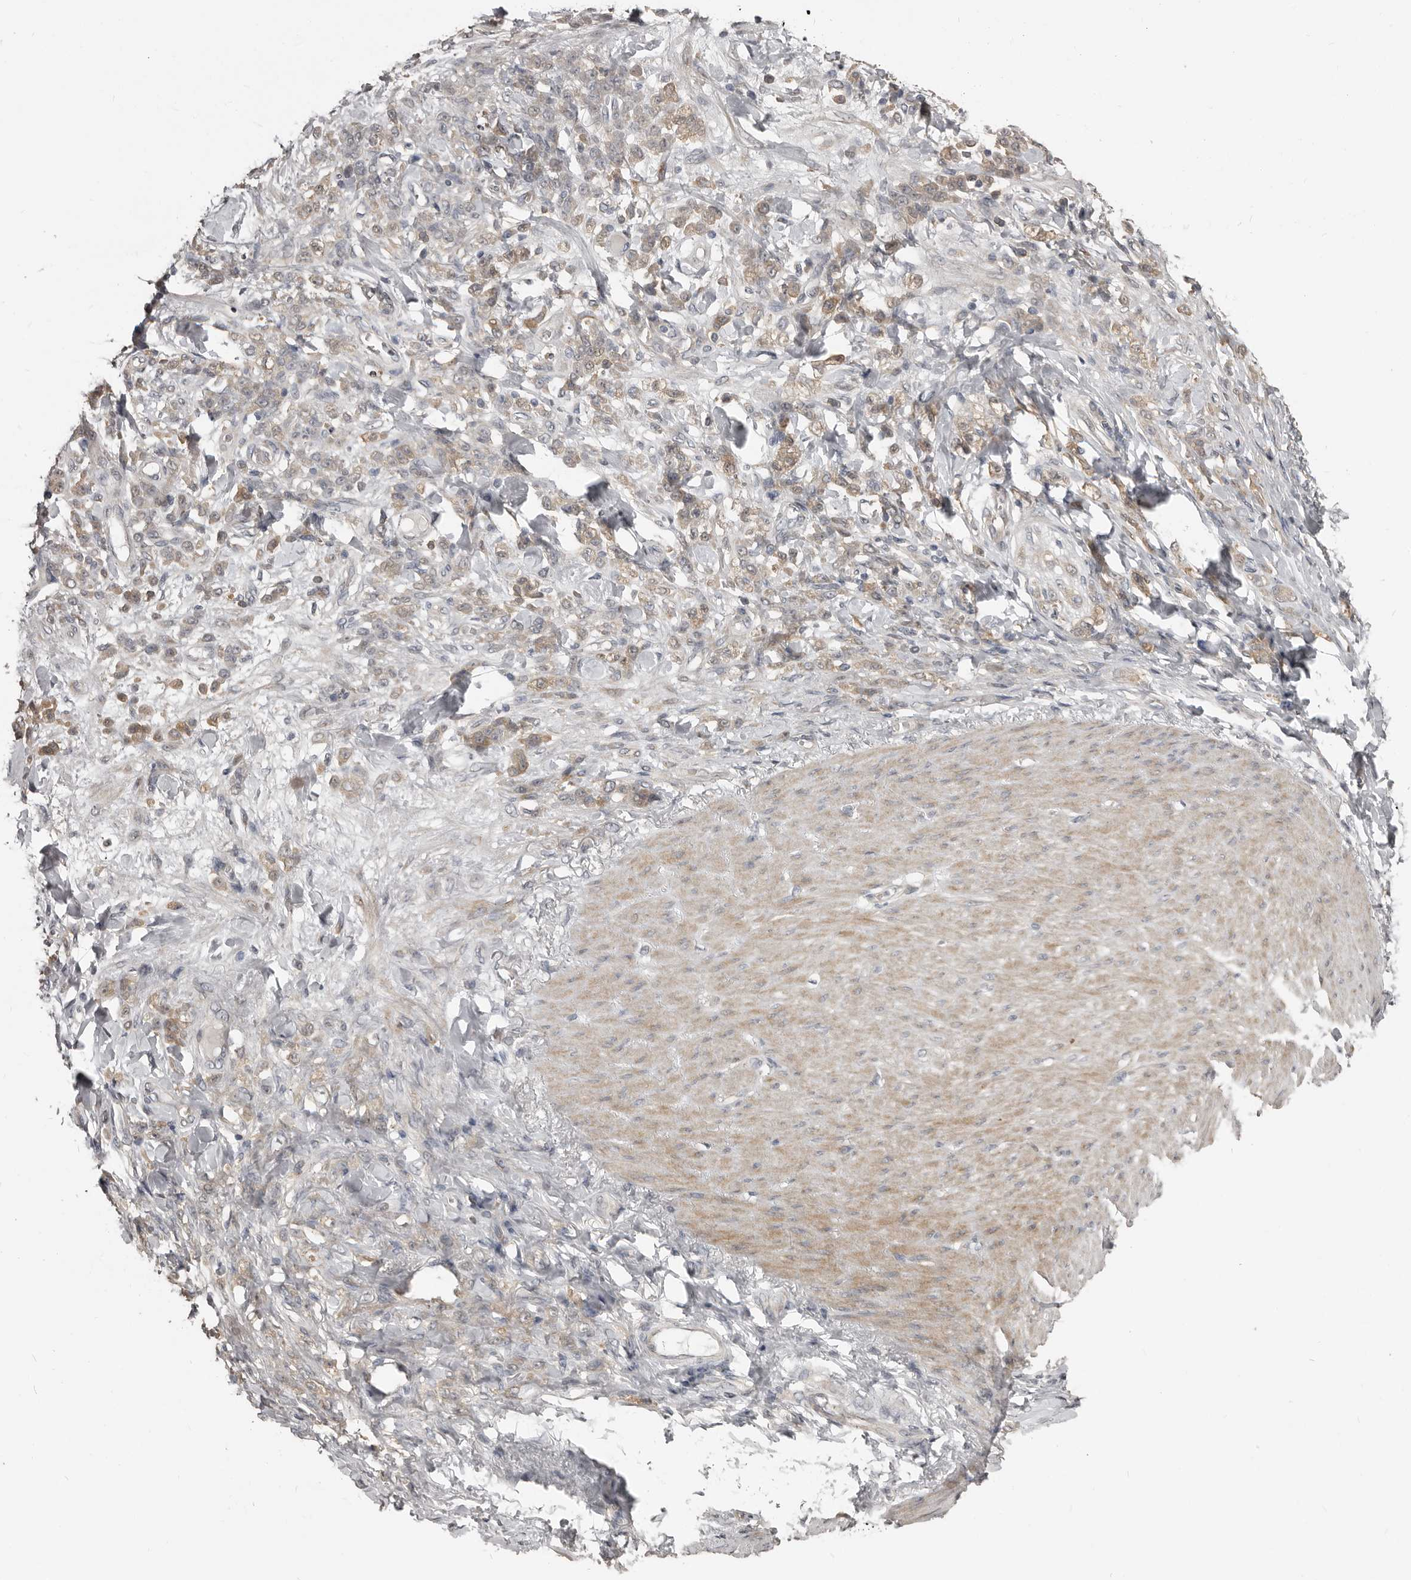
{"staining": {"intensity": "weak", "quantity": ">75%", "location": "cytoplasmic/membranous"}, "tissue": "stomach cancer", "cell_type": "Tumor cells", "image_type": "cancer", "snomed": [{"axis": "morphology", "description": "Normal tissue, NOS"}, {"axis": "morphology", "description": "Adenocarcinoma, NOS"}, {"axis": "topography", "description": "Stomach"}], "caption": "A histopathology image showing weak cytoplasmic/membranous positivity in about >75% of tumor cells in stomach adenocarcinoma, as visualized by brown immunohistochemical staining.", "gene": "KCNJ8", "patient": {"sex": "male", "age": 82}}